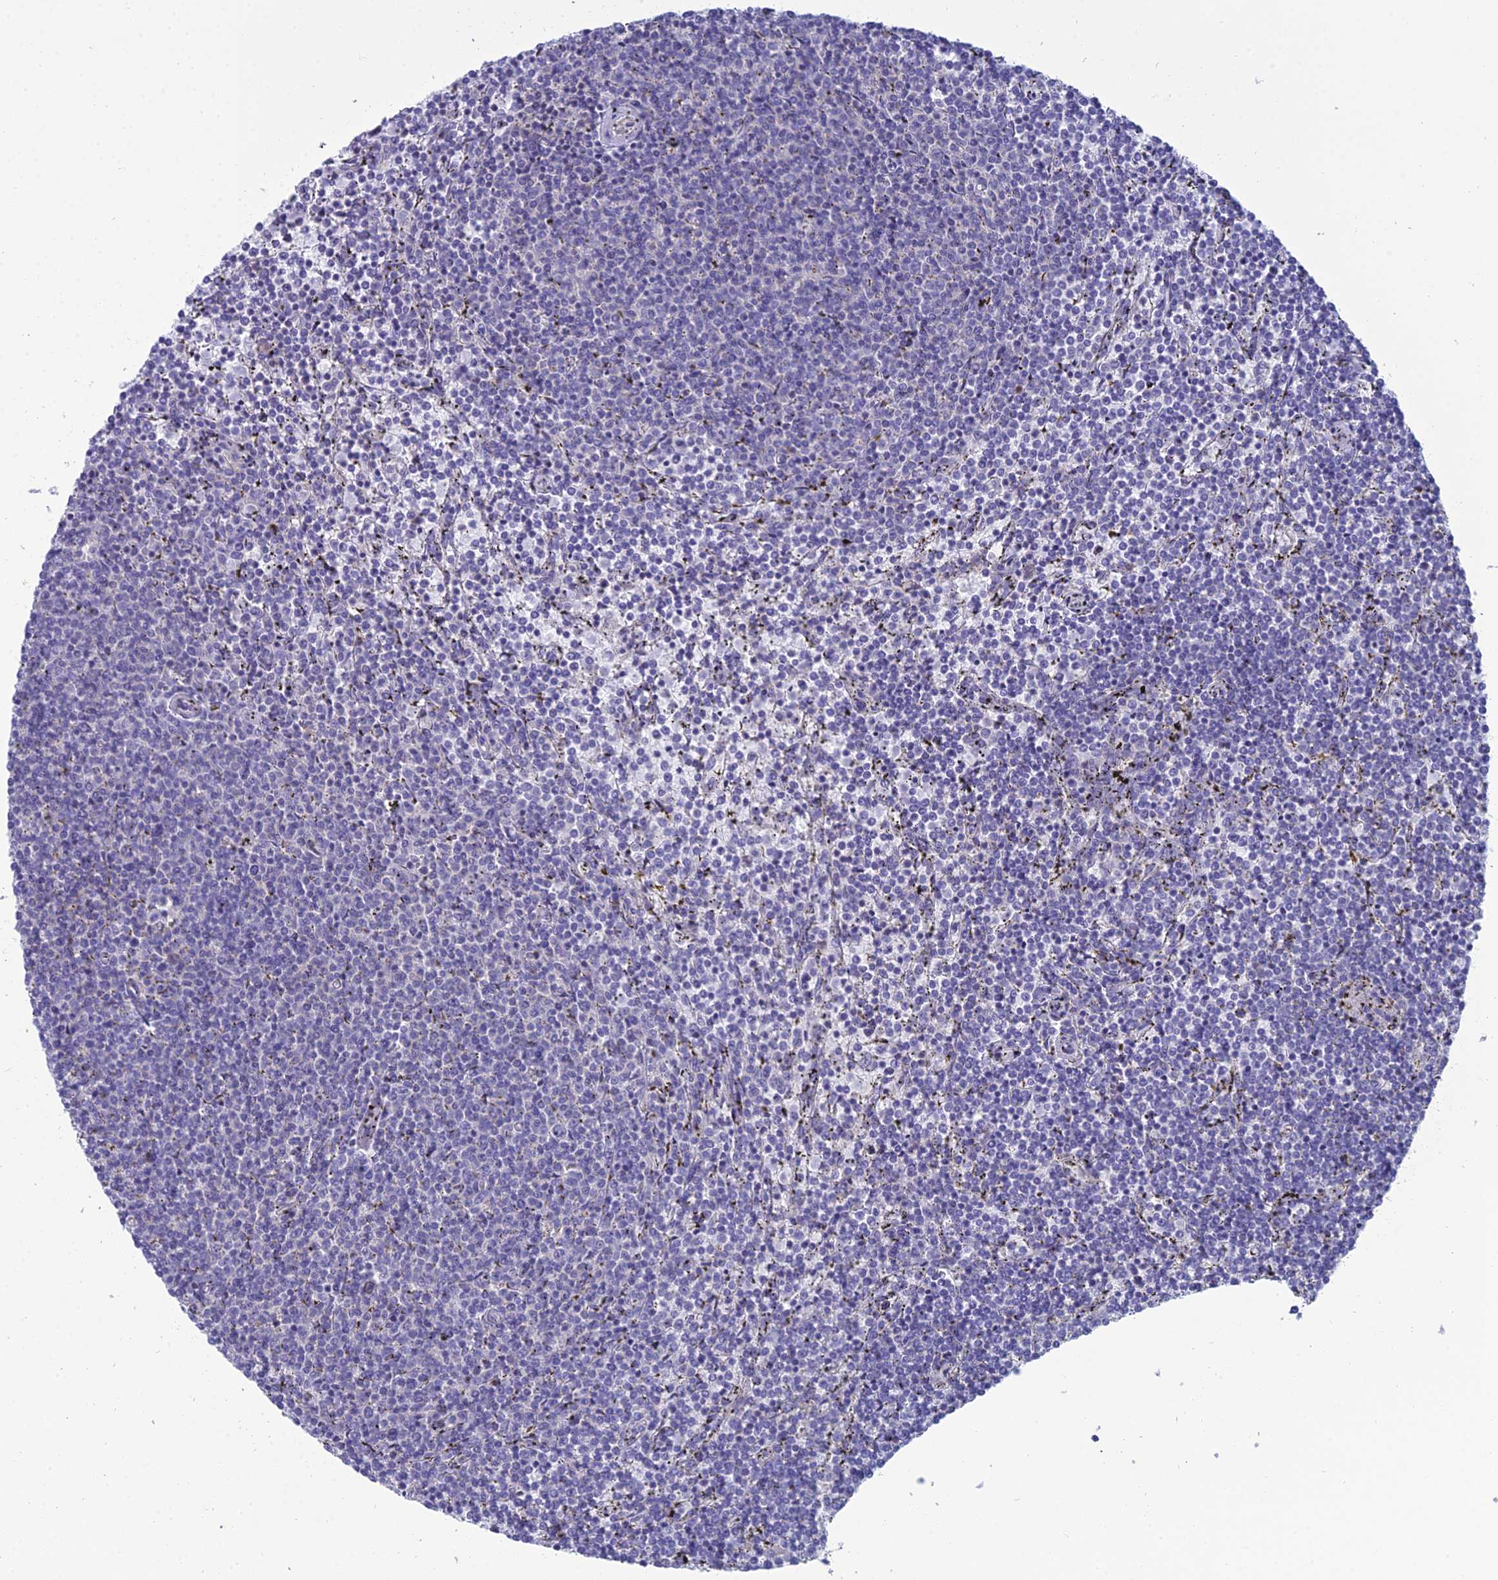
{"staining": {"intensity": "negative", "quantity": "none", "location": "none"}, "tissue": "lymphoma", "cell_type": "Tumor cells", "image_type": "cancer", "snomed": [{"axis": "morphology", "description": "Malignant lymphoma, non-Hodgkin's type, Low grade"}, {"axis": "topography", "description": "Spleen"}], "caption": "The micrograph demonstrates no staining of tumor cells in low-grade malignant lymphoma, non-Hodgkin's type.", "gene": "GNPNAT1", "patient": {"sex": "female", "age": 50}}